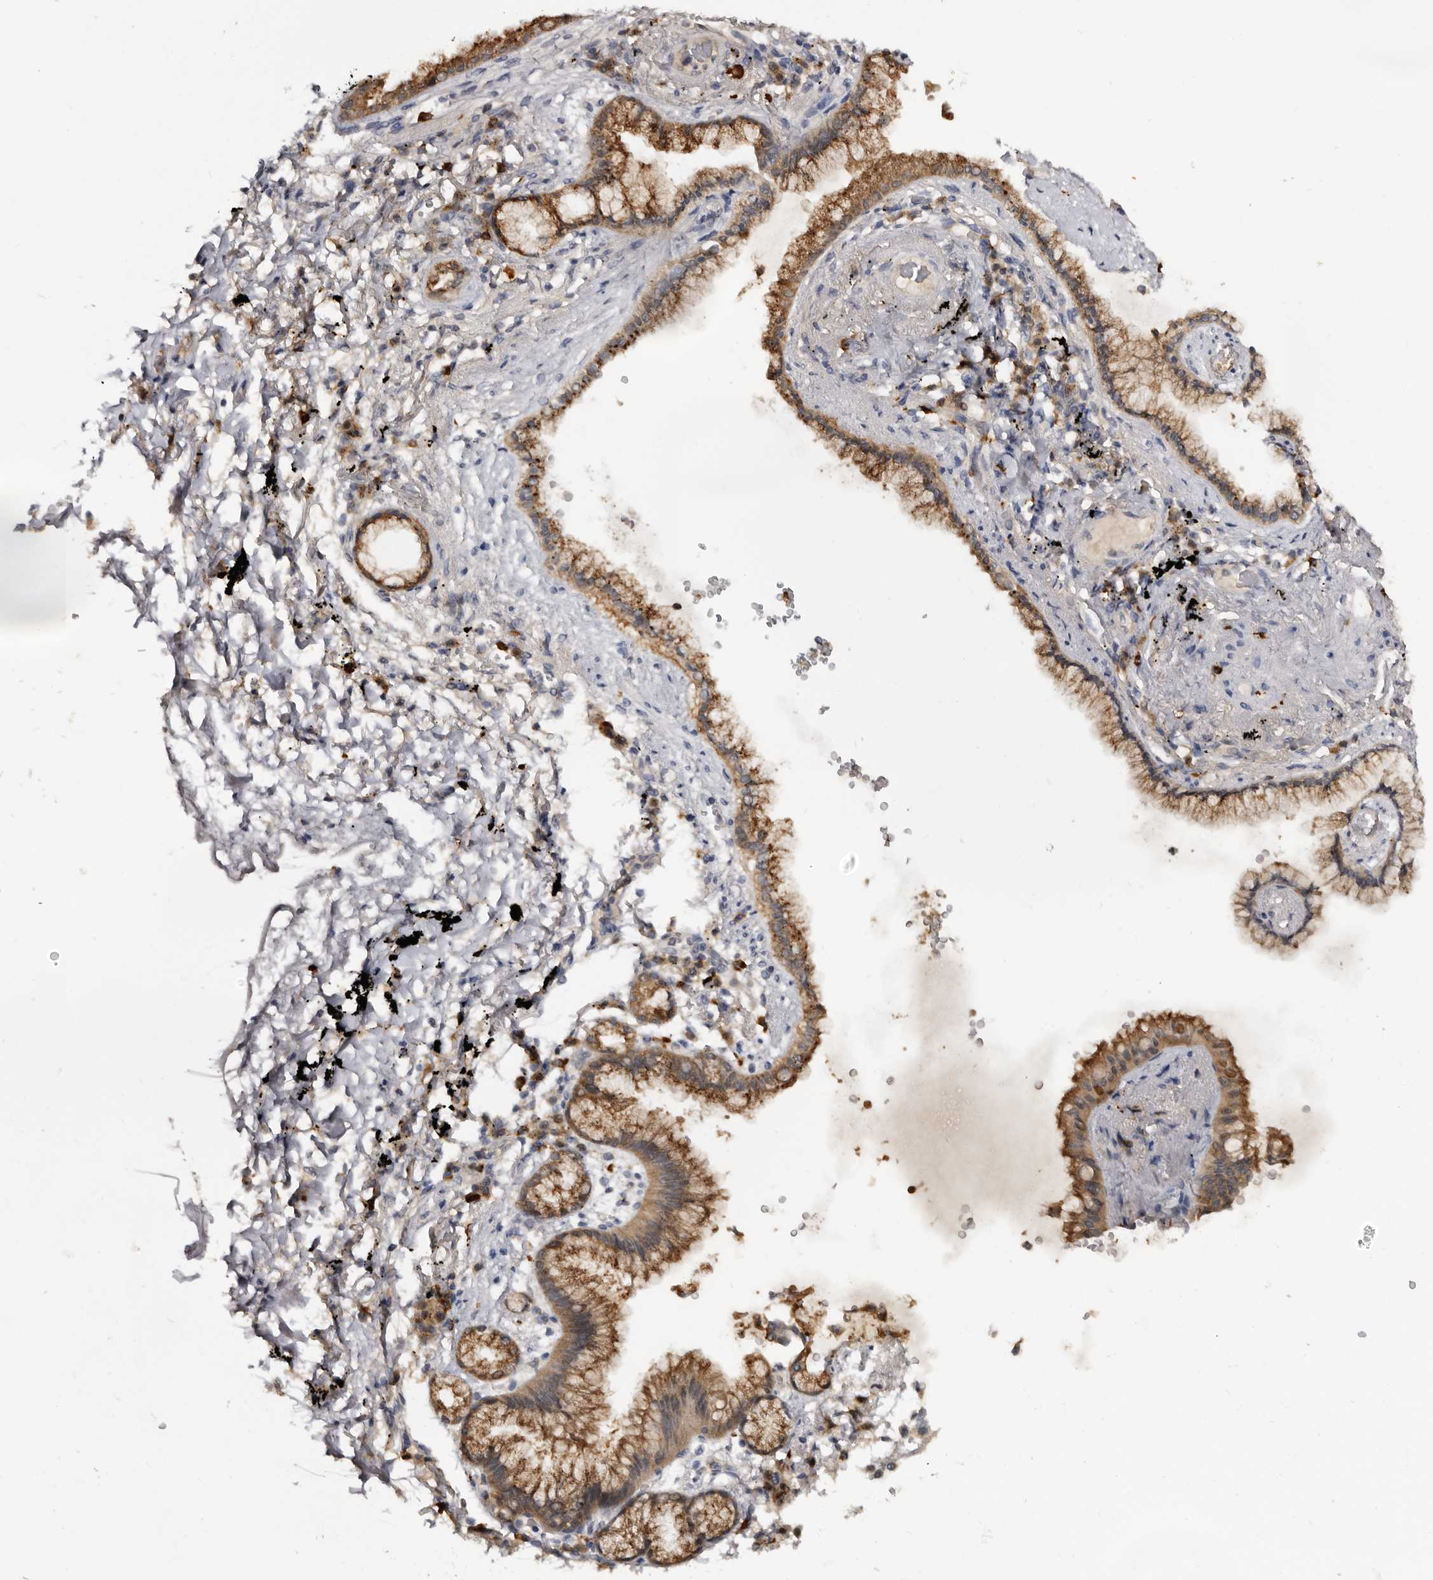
{"staining": {"intensity": "moderate", "quantity": ">75%", "location": "cytoplasmic/membranous"}, "tissue": "lung cancer", "cell_type": "Tumor cells", "image_type": "cancer", "snomed": [{"axis": "morphology", "description": "Adenocarcinoma, NOS"}, {"axis": "topography", "description": "Lung"}], "caption": "Lung cancer tissue reveals moderate cytoplasmic/membranous positivity in approximately >75% of tumor cells, visualized by immunohistochemistry.", "gene": "DAP", "patient": {"sex": "female", "age": 70}}